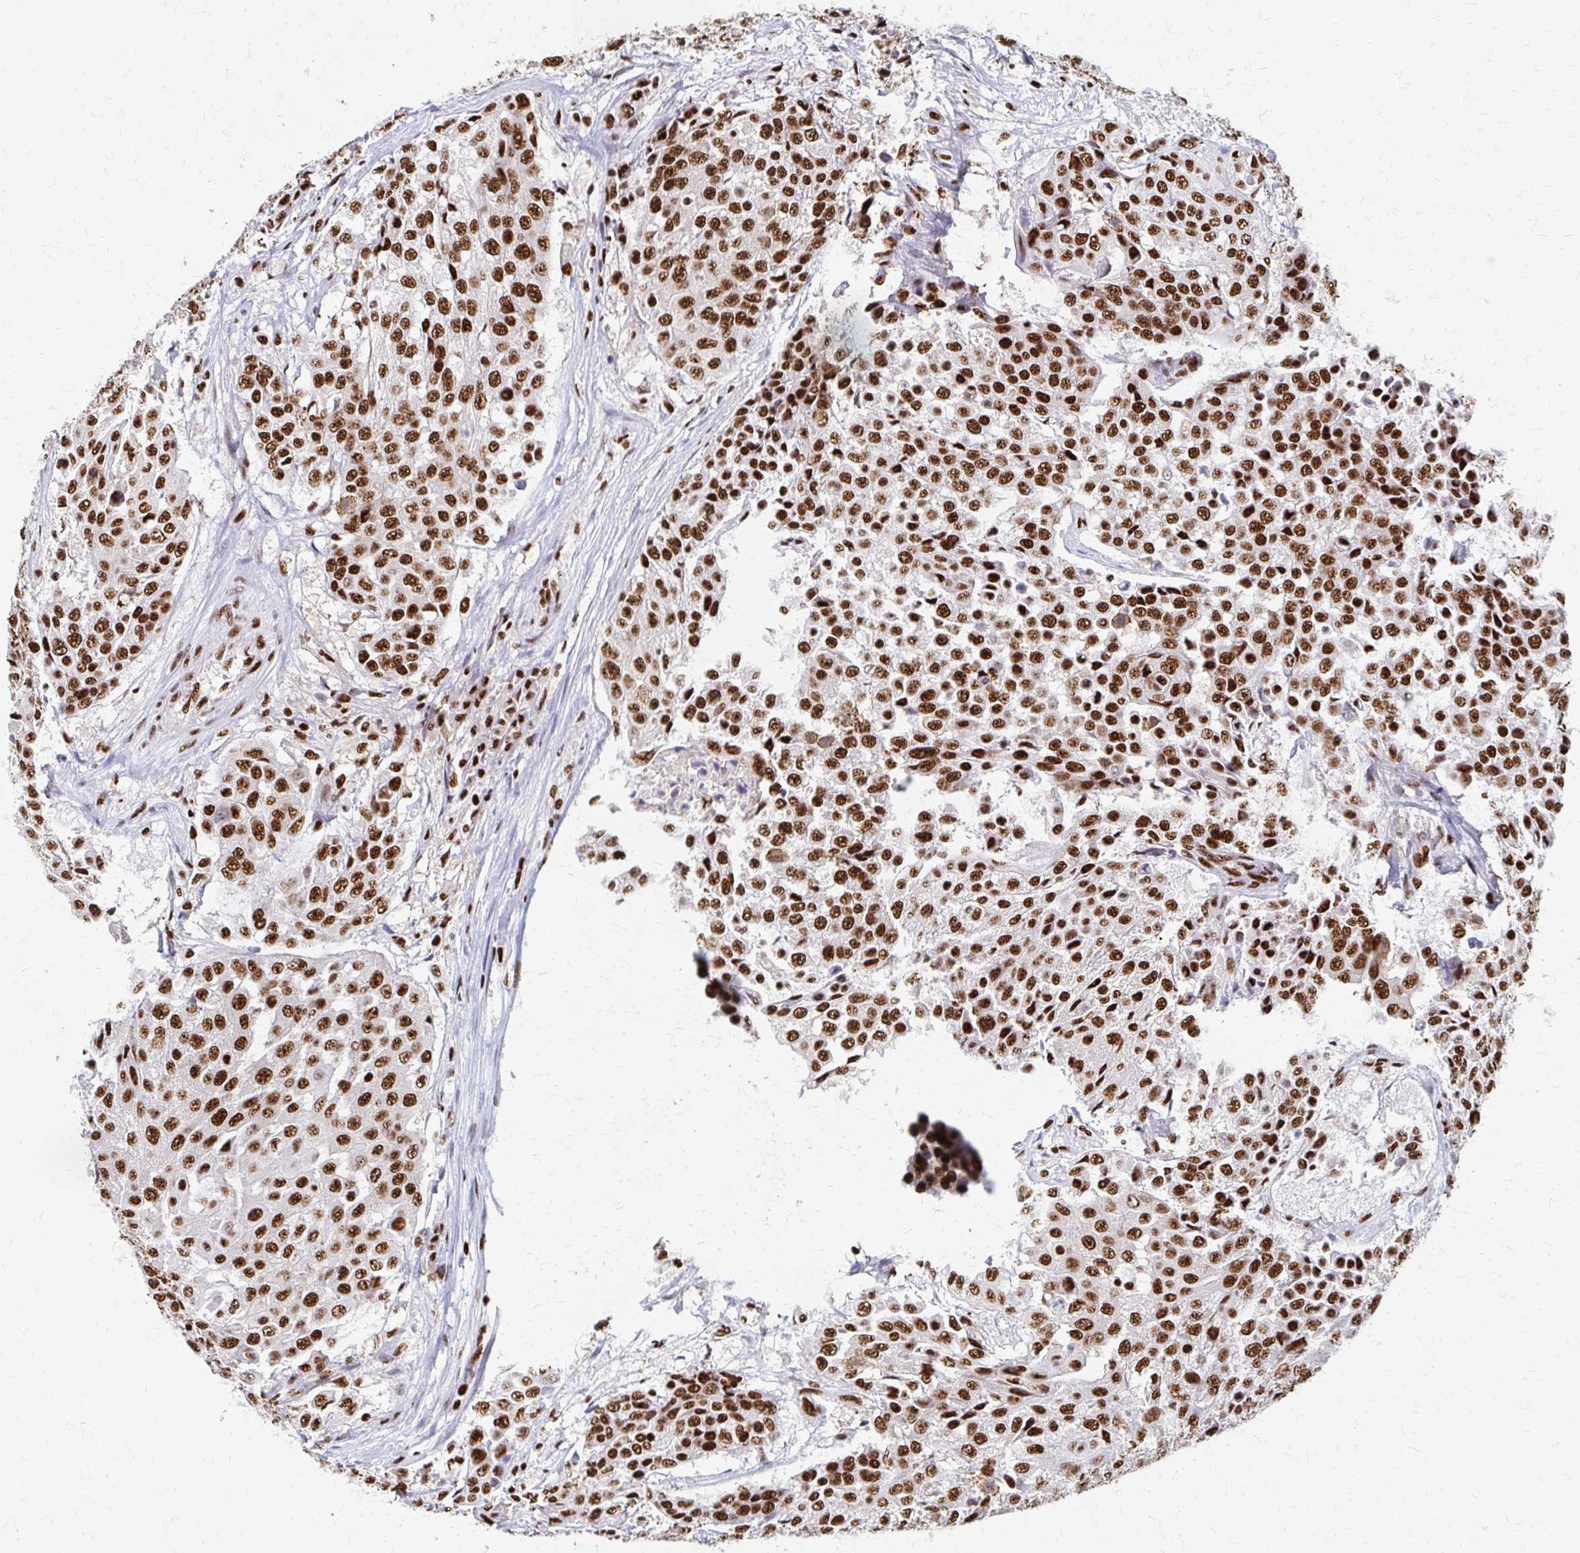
{"staining": {"intensity": "strong", "quantity": ">75%", "location": "nuclear"}, "tissue": "urothelial cancer", "cell_type": "Tumor cells", "image_type": "cancer", "snomed": [{"axis": "morphology", "description": "Urothelial carcinoma, High grade"}, {"axis": "topography", "description": "Urinary bladder"}], "caption": "Protein staining of high-grade urothelial carcinoma tissue exhibits strong nuclear positivity in approximately >75% of tumor cells.", "gene": "CNKSR3", "patient": {"sex": "female", "age": 63}}